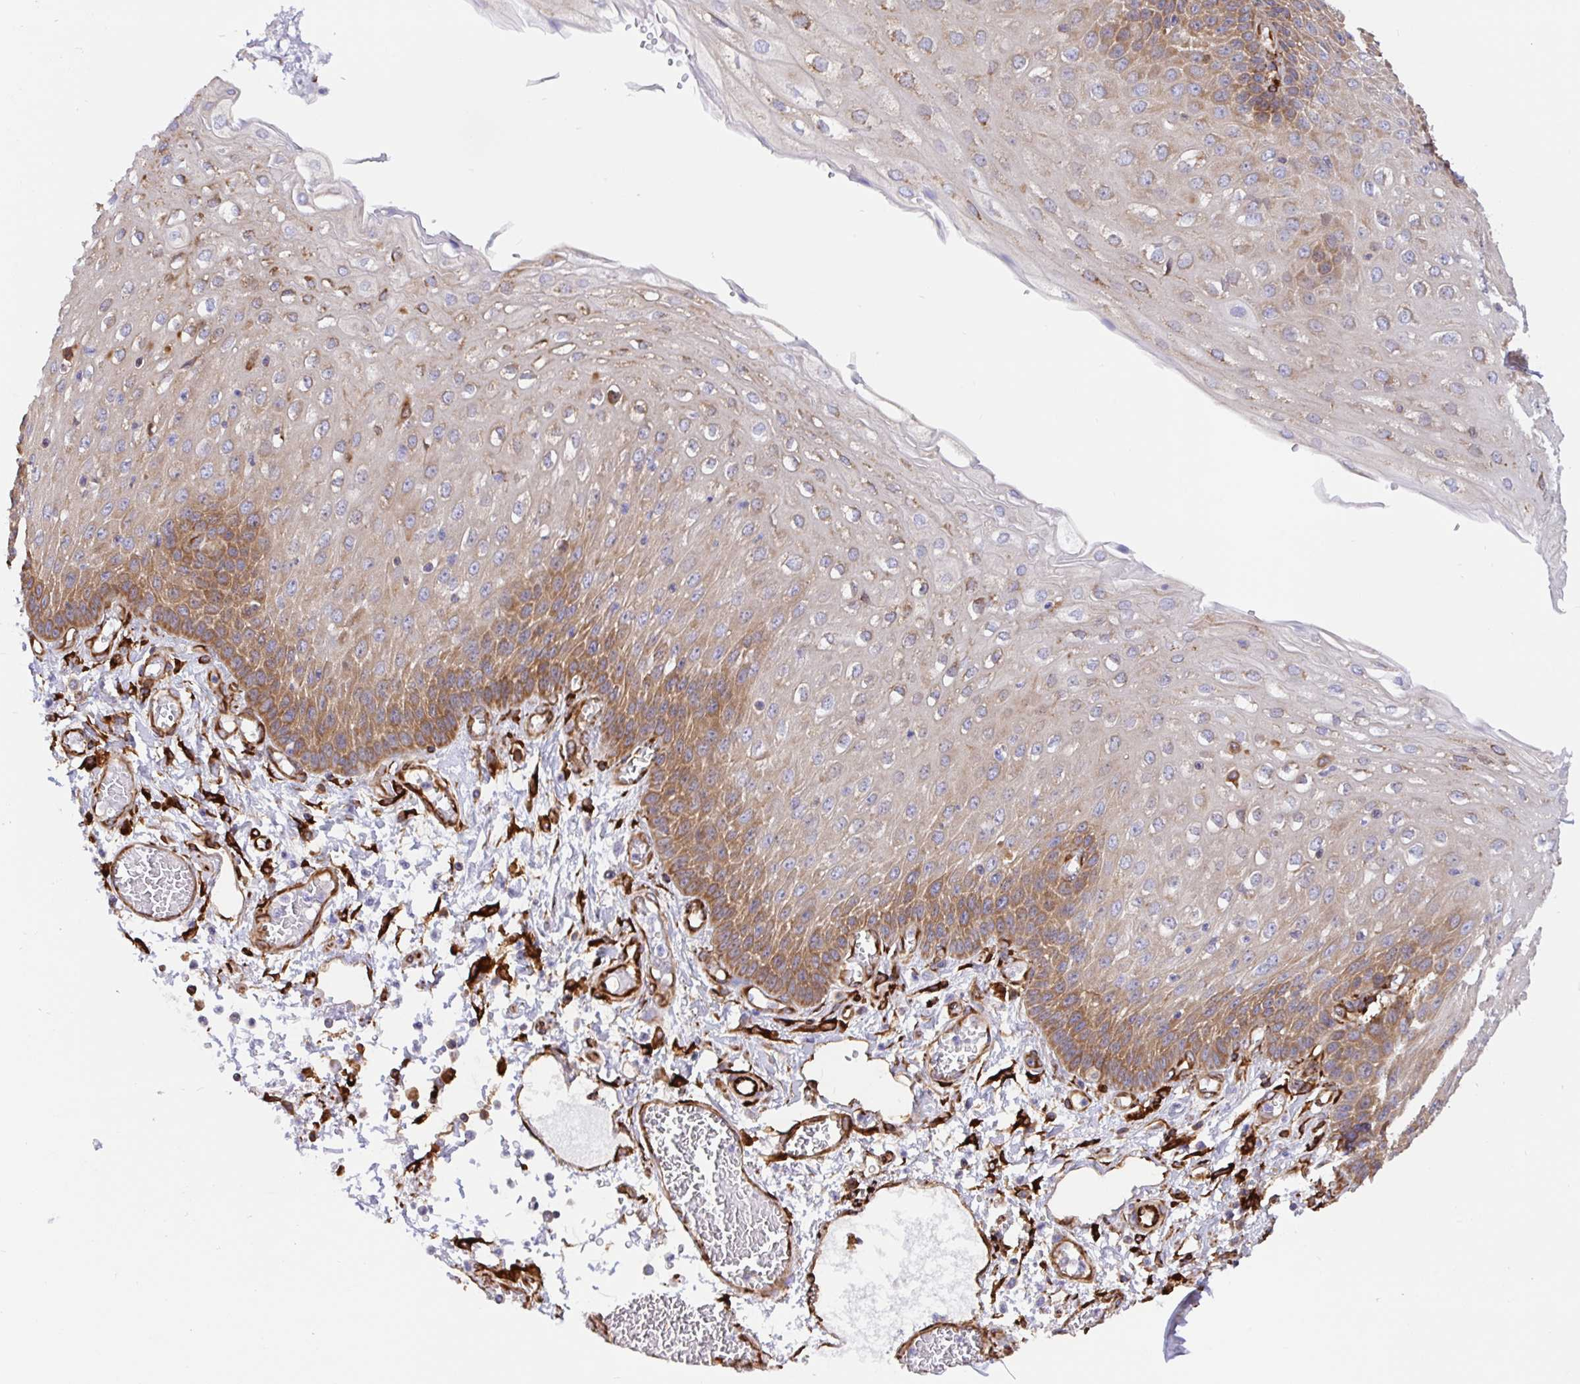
{"staining": {"intensity": "moderate", "quantity": "25%-75%", "location": "cytoplasmic/membranous"}, "tissue": "esophagus", "cell_type": "Squamous epithelial cells", "image_type": "normal", "snomed": [{"axis": "morphology", "description": "Normal tissue, NOS"}, {"axis": "morphology", "description": "Adenocarcinoma, NOS"}, {"axis": "topography", "description": "Esophagus"}], "caption": "A micrograph of esophagus stained for a protein displays moderate cytoplasmic/membranous brown staining in squamous epithelial cells.", "gene": "MAOA", "patient": {"sex": "male", "age": 81}}